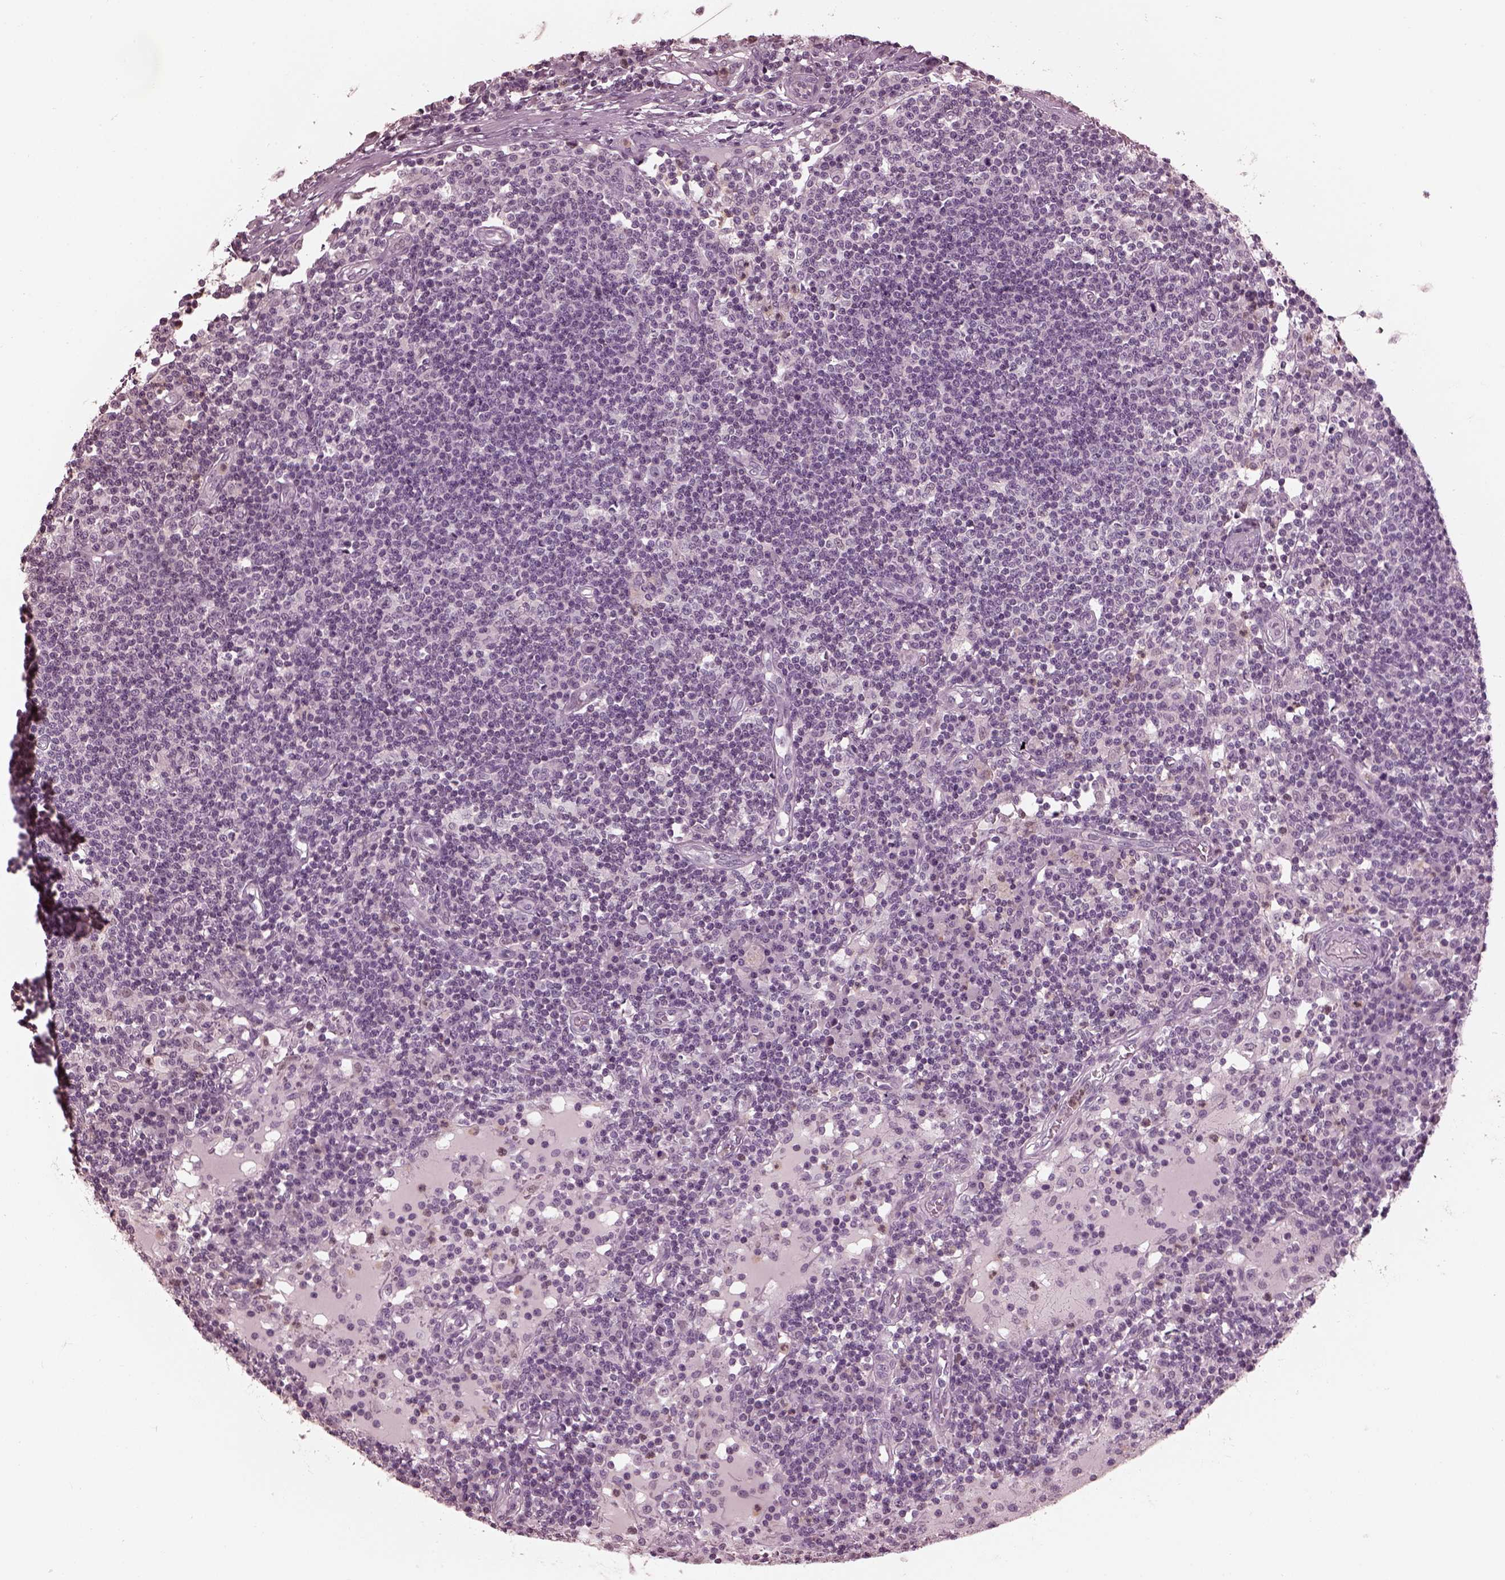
{"staining": {"intensity": "negative", "quantity": "none", "location": "none"}, "tissue": "lymph node", "cell_type": "Germinal center cells", "image_type": "normal", "snomed": [{"axis": "morphology", "description": "Normal tissue, NOS"}, {"axis": "topography", "description": "Lymph node"}], "caption": "DAB immunohistochemical staining of normal lymph node exhibits no significant expression in germinal center cells.", "gene": "TSKS", "patient": {"sex": "female", "age": 72}}